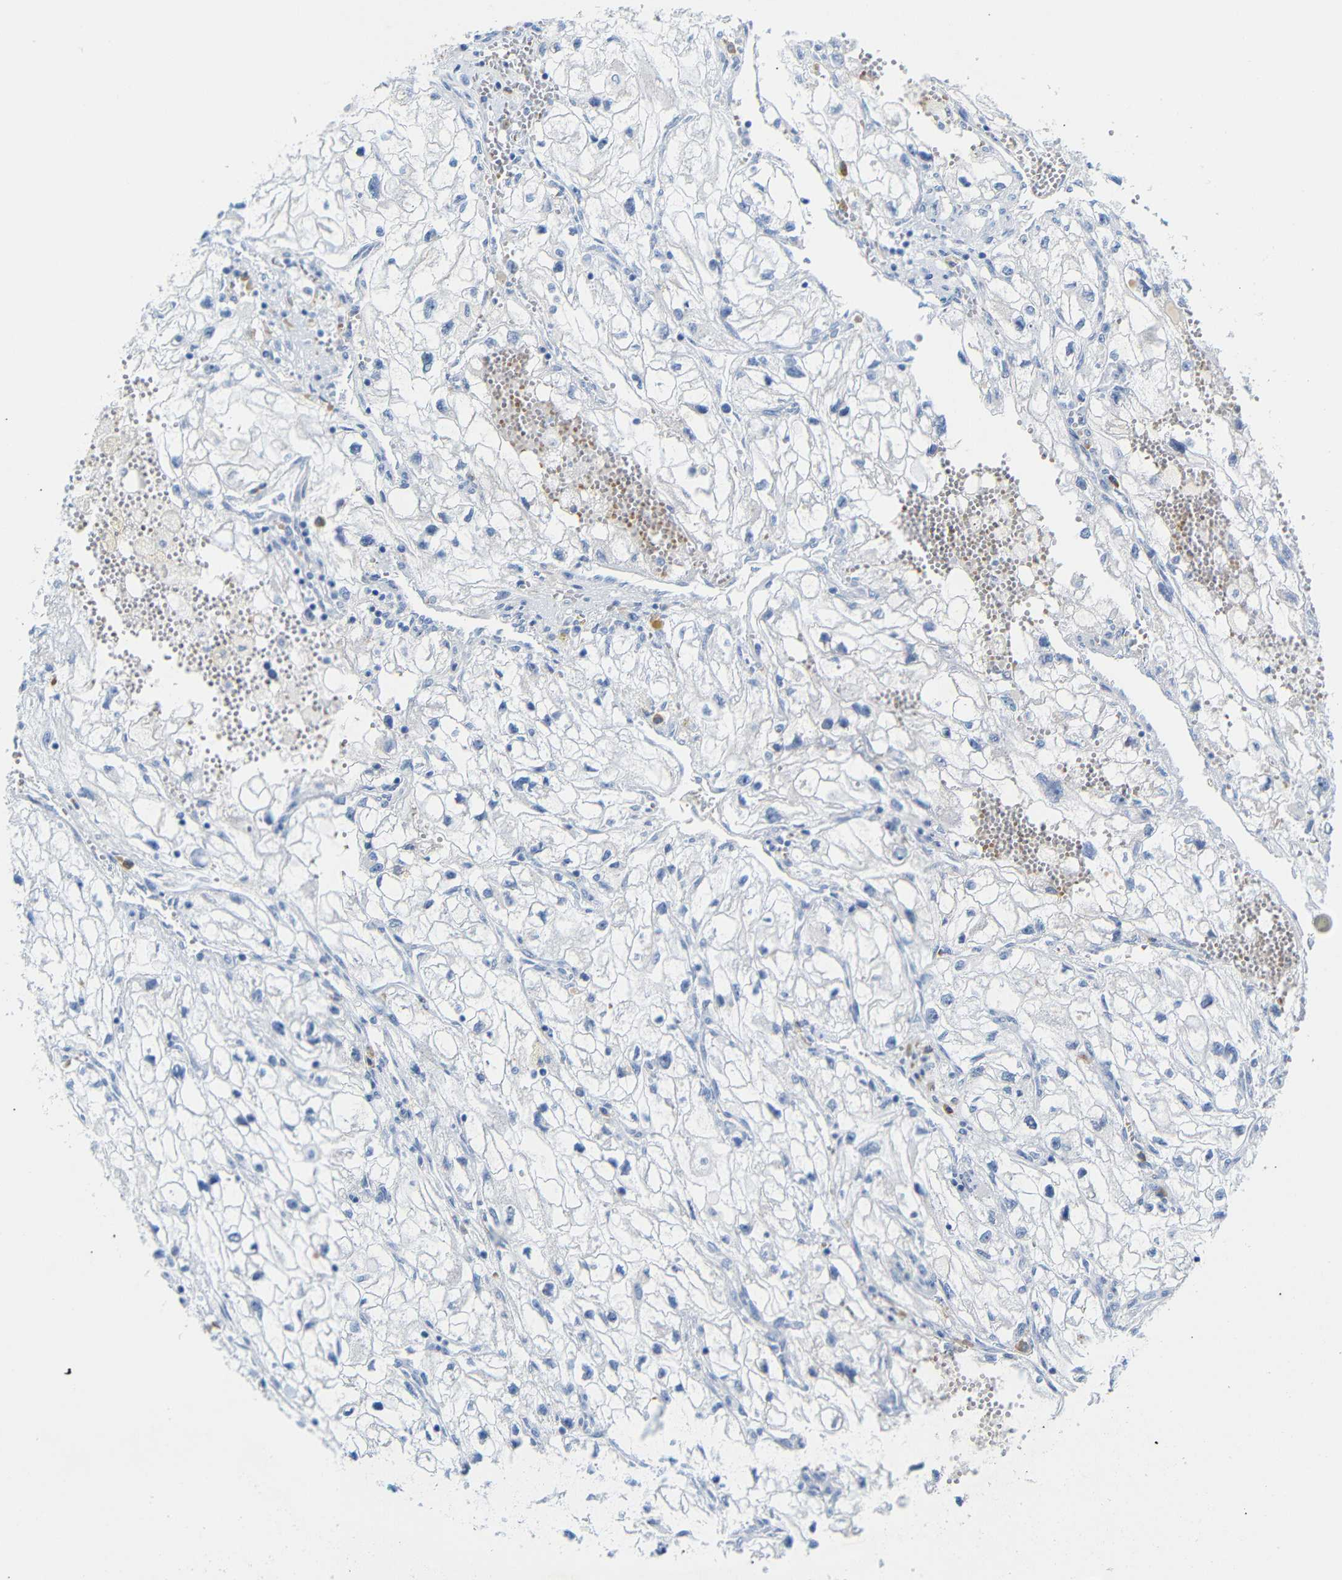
{"staining": {"intensity": "negative", "quantity": "none", "location": "none"}, "tissue": "renal cancer", "cell_type": "Tumor cells", "image_type": "cancer", "snomed": [{"axis": "morphology", "description": "Adenocarcinoma, NOS"}, {"axis": "topography", "description": "Kidney"}], "caption": "This is an immunohistochemistry (IHC) image of renal cancer. There is no positivity in tumor cells.", "gene": "ERVMER34-1", "patient": {"sex": "female", "age": 70}}